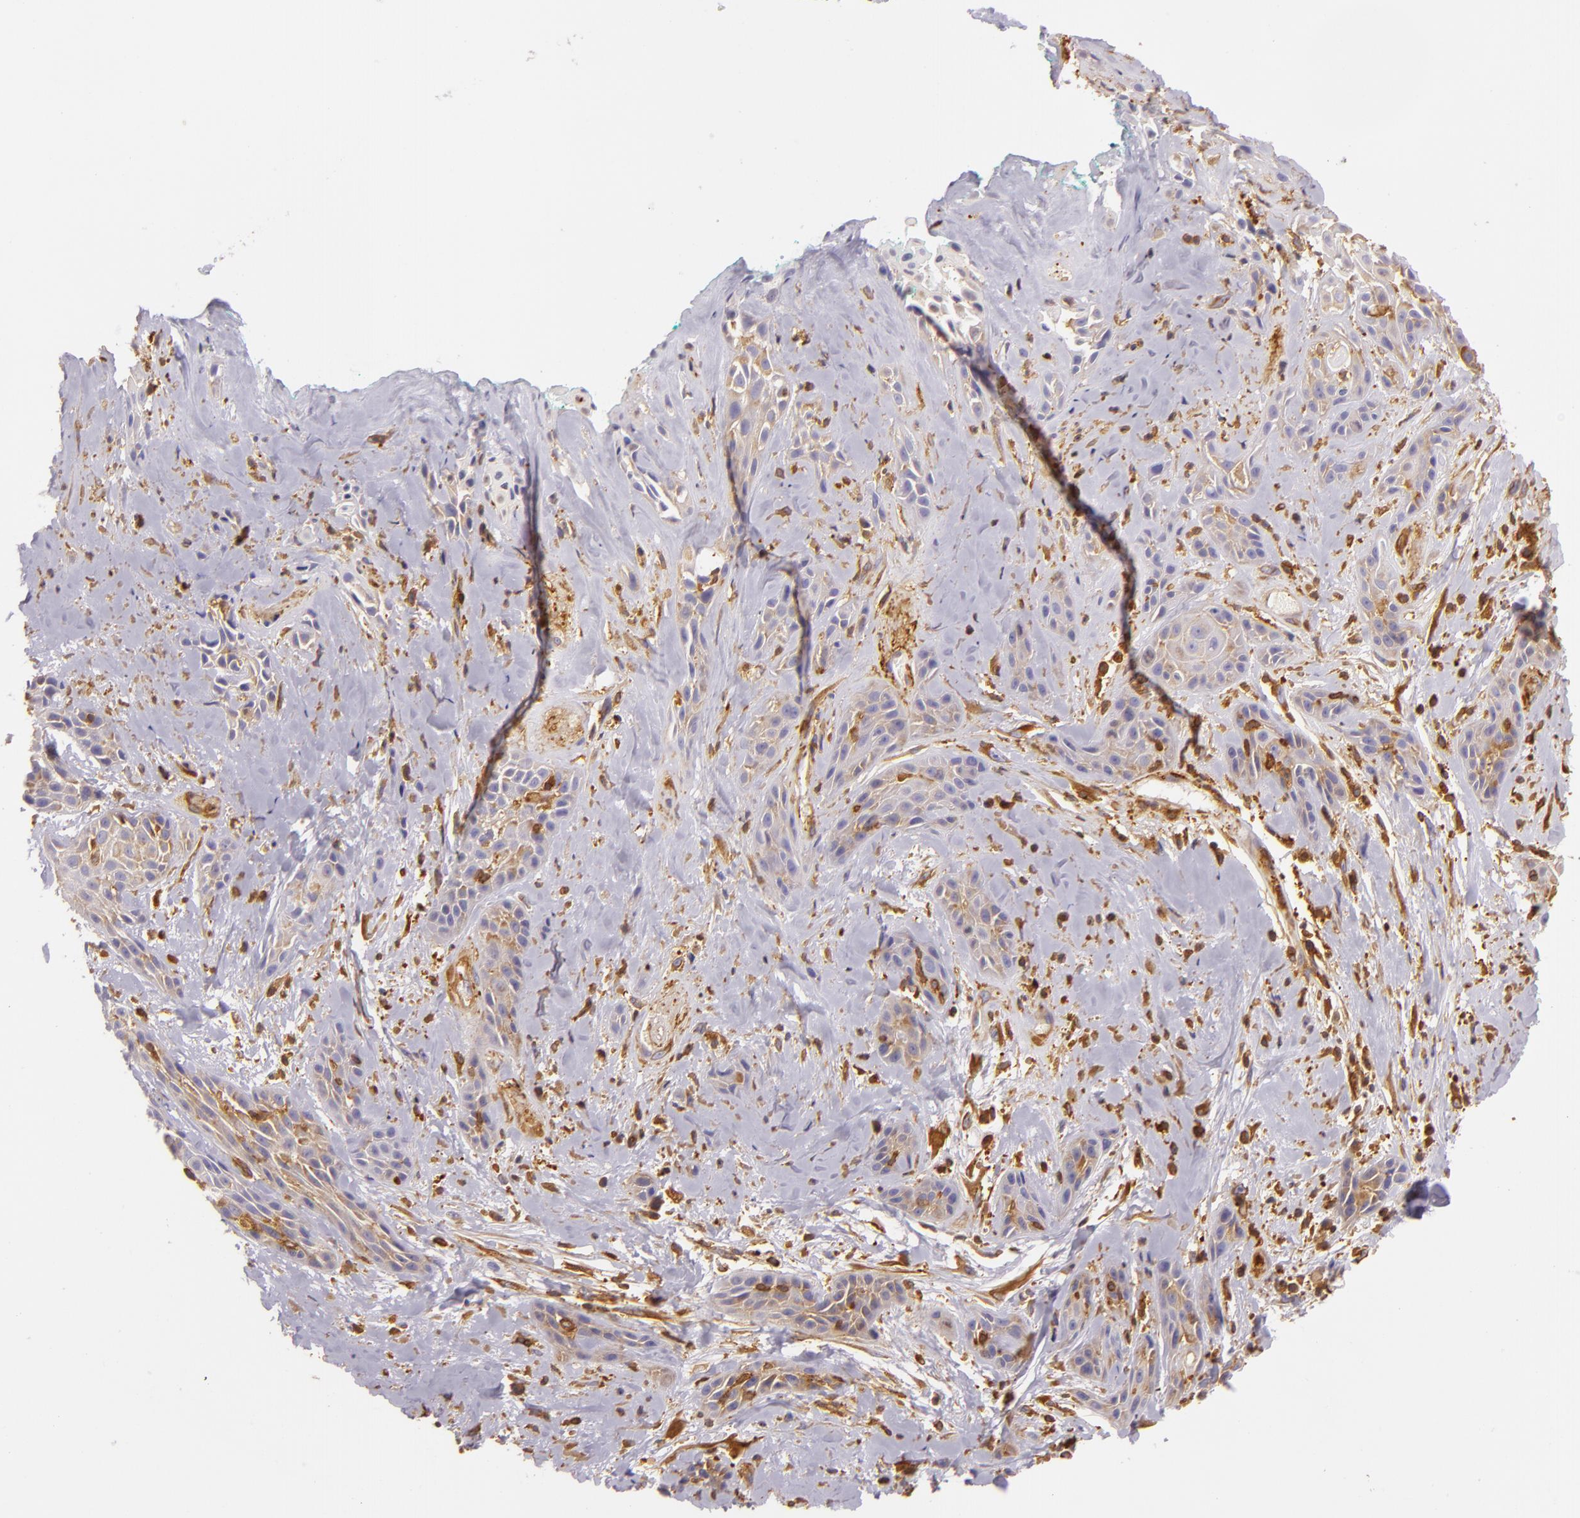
{"staining": {"intensity": "moderate", "quantity": ">75%", "location": "cytoplasmic/membranous"}, "tissue": "skin cancer", "cell_type": "Tumor cells", "image_type": "cancer", "snomed": [{"axis": "morphology", "description": "Squamous cell carcinoma, NOS"}, {"axis": "topography", "description": "Skin"}, {"axis": "topography", "description": "Anal"}], "caption": "Skin squamous cell carcinoma was stained to show a protein in brown. There is medium levels of moderate cytoplasmic/membranous positivity in approximately >75% of tumor cells. (Stains: DAB (3,3'-diaminobenzidine) in brown, nuclei in blue, Microscopy: brightfield microscopy at high magnification).", "gene": "TLN1", "patient": {"sex": "male", "age": 64}}